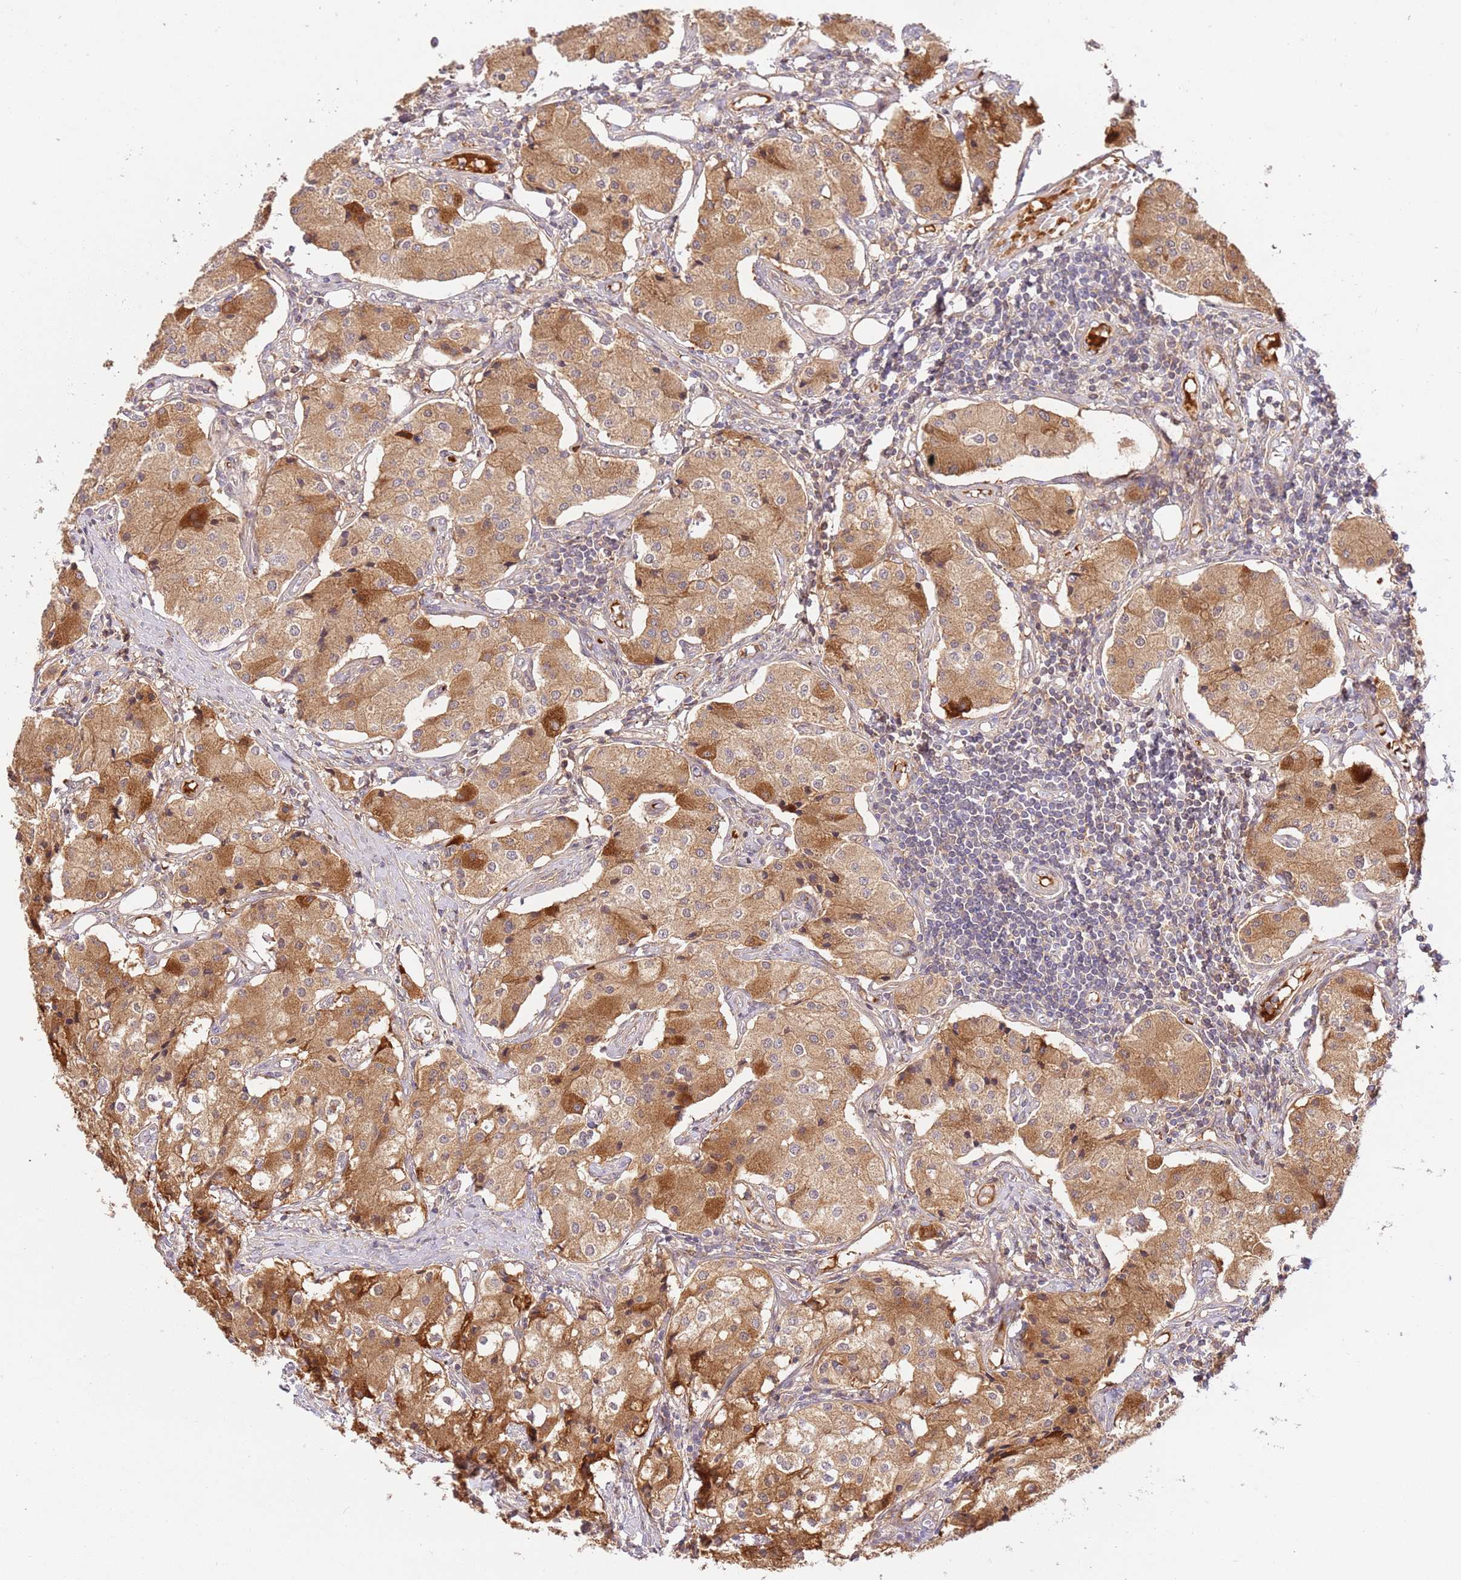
{"staining": {"intensity": "moderate", "quantity": ">75%", "location": "cytoplasmic/membranous"}, "tissue": "carcinoid", "cell_type": "Tumor cells", "image_type": "cancer", "snomed": [{"axis": "morphology", "description": "Carcinoid, malignant, NOS"}, {"axis": "topography", "description": "Colon"}], "caption": "Immunohistochemistry photomicrograph of human carcinoid (malignant) stained for a protein (brown), which demonstrates medium levels of moderate cytoplasmic/membranous expression in about >75% of tumor cells.", "gene": "C8G", "patient": {"sex": "female", "age": 52}}